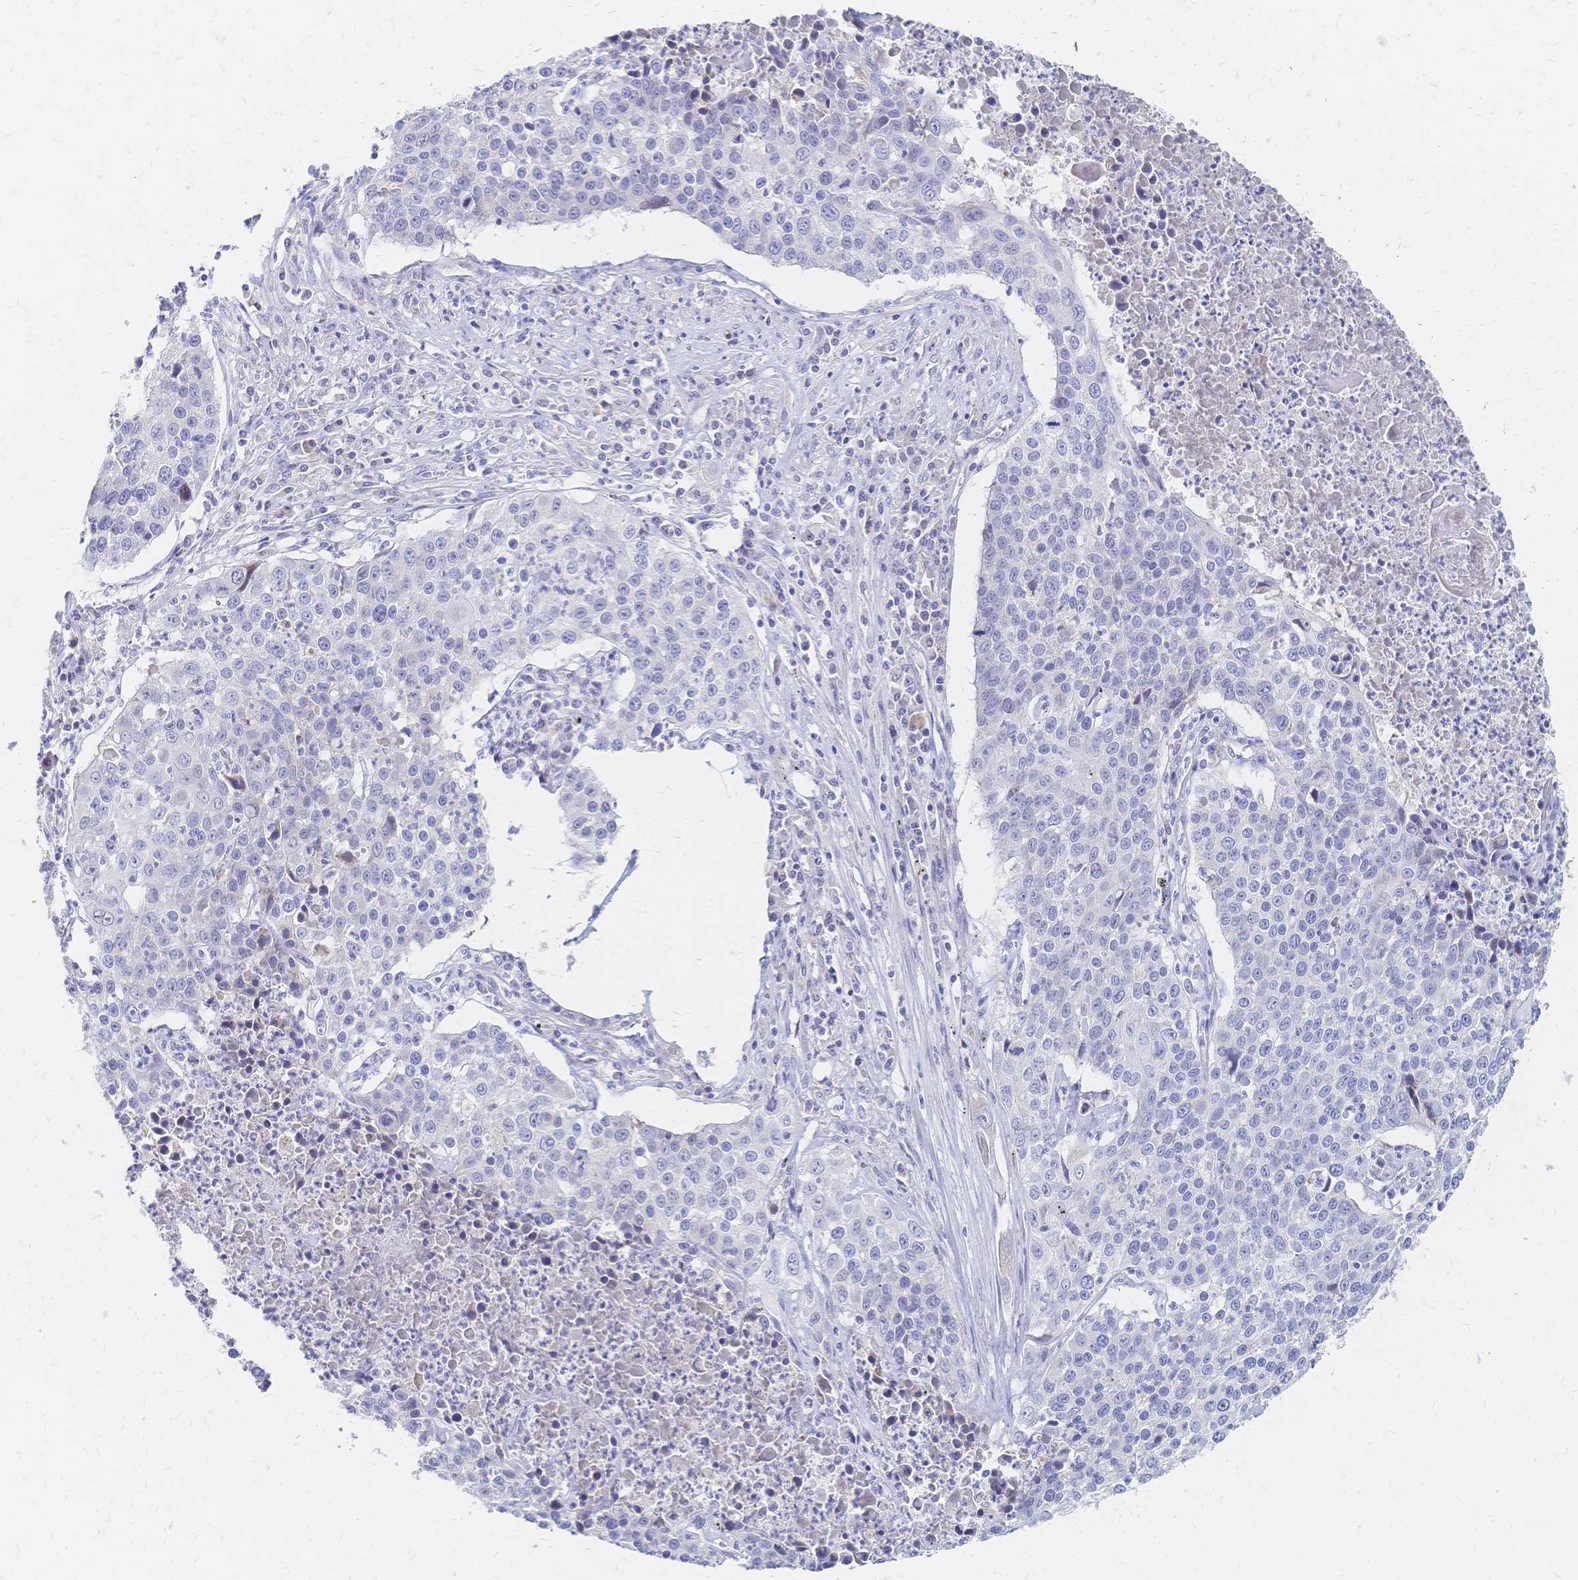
{"staining": {"intensity": "negative", "quantity": "none", "location": "none"}, "tissue": "lung cancer", "cell_type": "Tumor cells", "image_type": "cancer", "snomed": [{"axis": "morphology", "description": "Squamous cell carcinoma, NOS"}, {"axis": "morphology", "description": "Squamous cell carcinoma, metastatic, NOS"}, {"axis": "topography", "description": "Lung"}, {"axis": "topography", "description": "Pleura, NOS"}], "caption": "High power microscopy histopathology image of an IHC histopathology image of lung cancer, revealing no significant staining in tumor cells.", "gene": "VWC2L", "patient": {"sex": "male", "age": 72}}